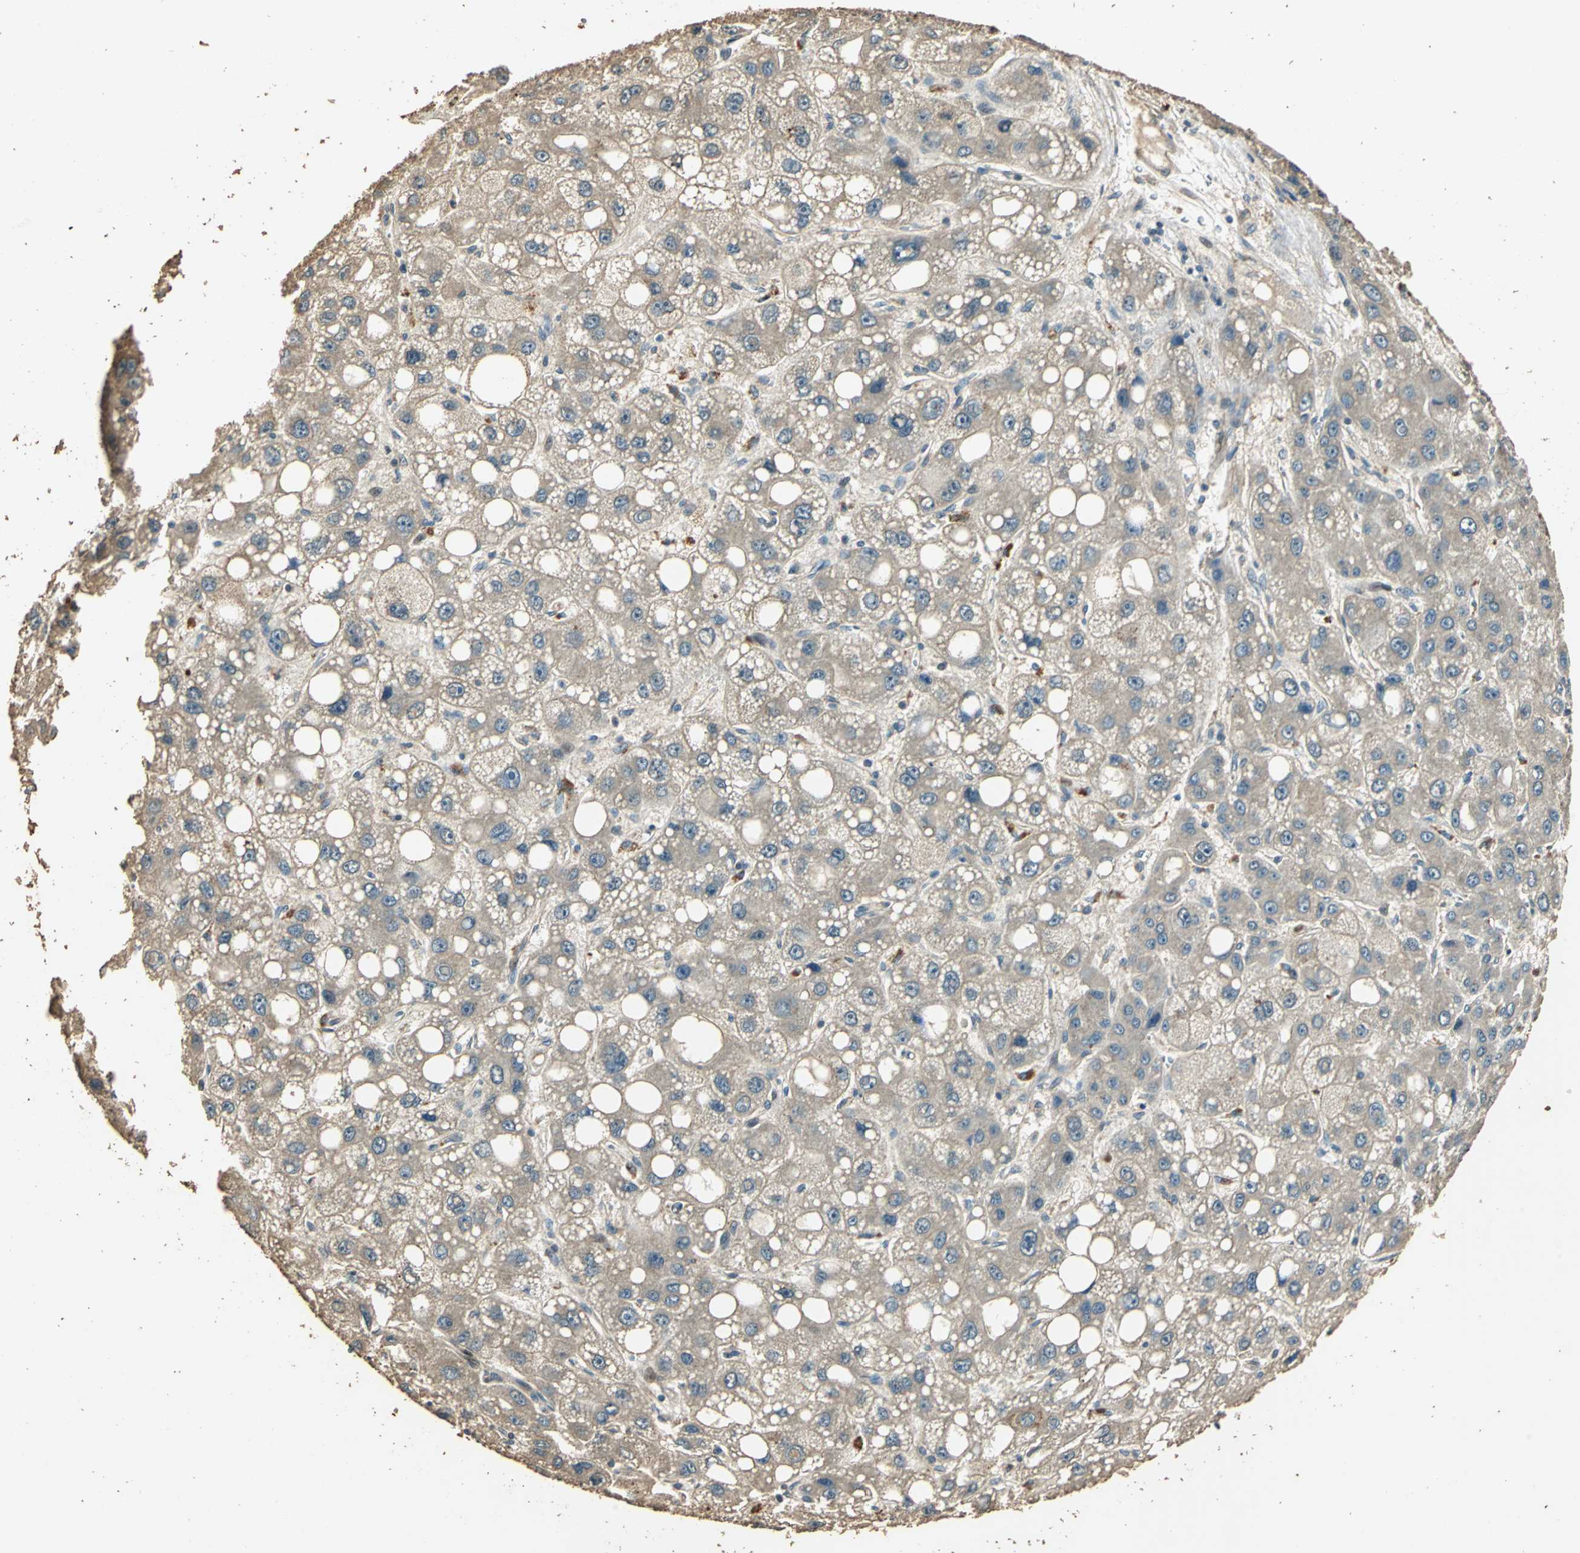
{"staining": {"intensity": "weak", "quantity": ">75%", "location": "cytoplasmic/membranous"}, "tissue": "liver cancer", "cell_type": "Tumor cells", "image_type": "cancer", "snomed": [{"axis": "morphology", "description": "Carcinoma, Hepatocellular, NOS"}, {"axis": "topography", "description": "Liver"}], "caption": "Brown immunohistochemical staining in human hepatocellular carcinoma (liver) displays weak cytoplasmic/membranous staining in approximately >75% of tumor cells. (brown staining indicates protein expression, while blue staining denotes nuclei).", "gene": "TMPRSS4", "patient": {"sex": "male", "age": 55}}